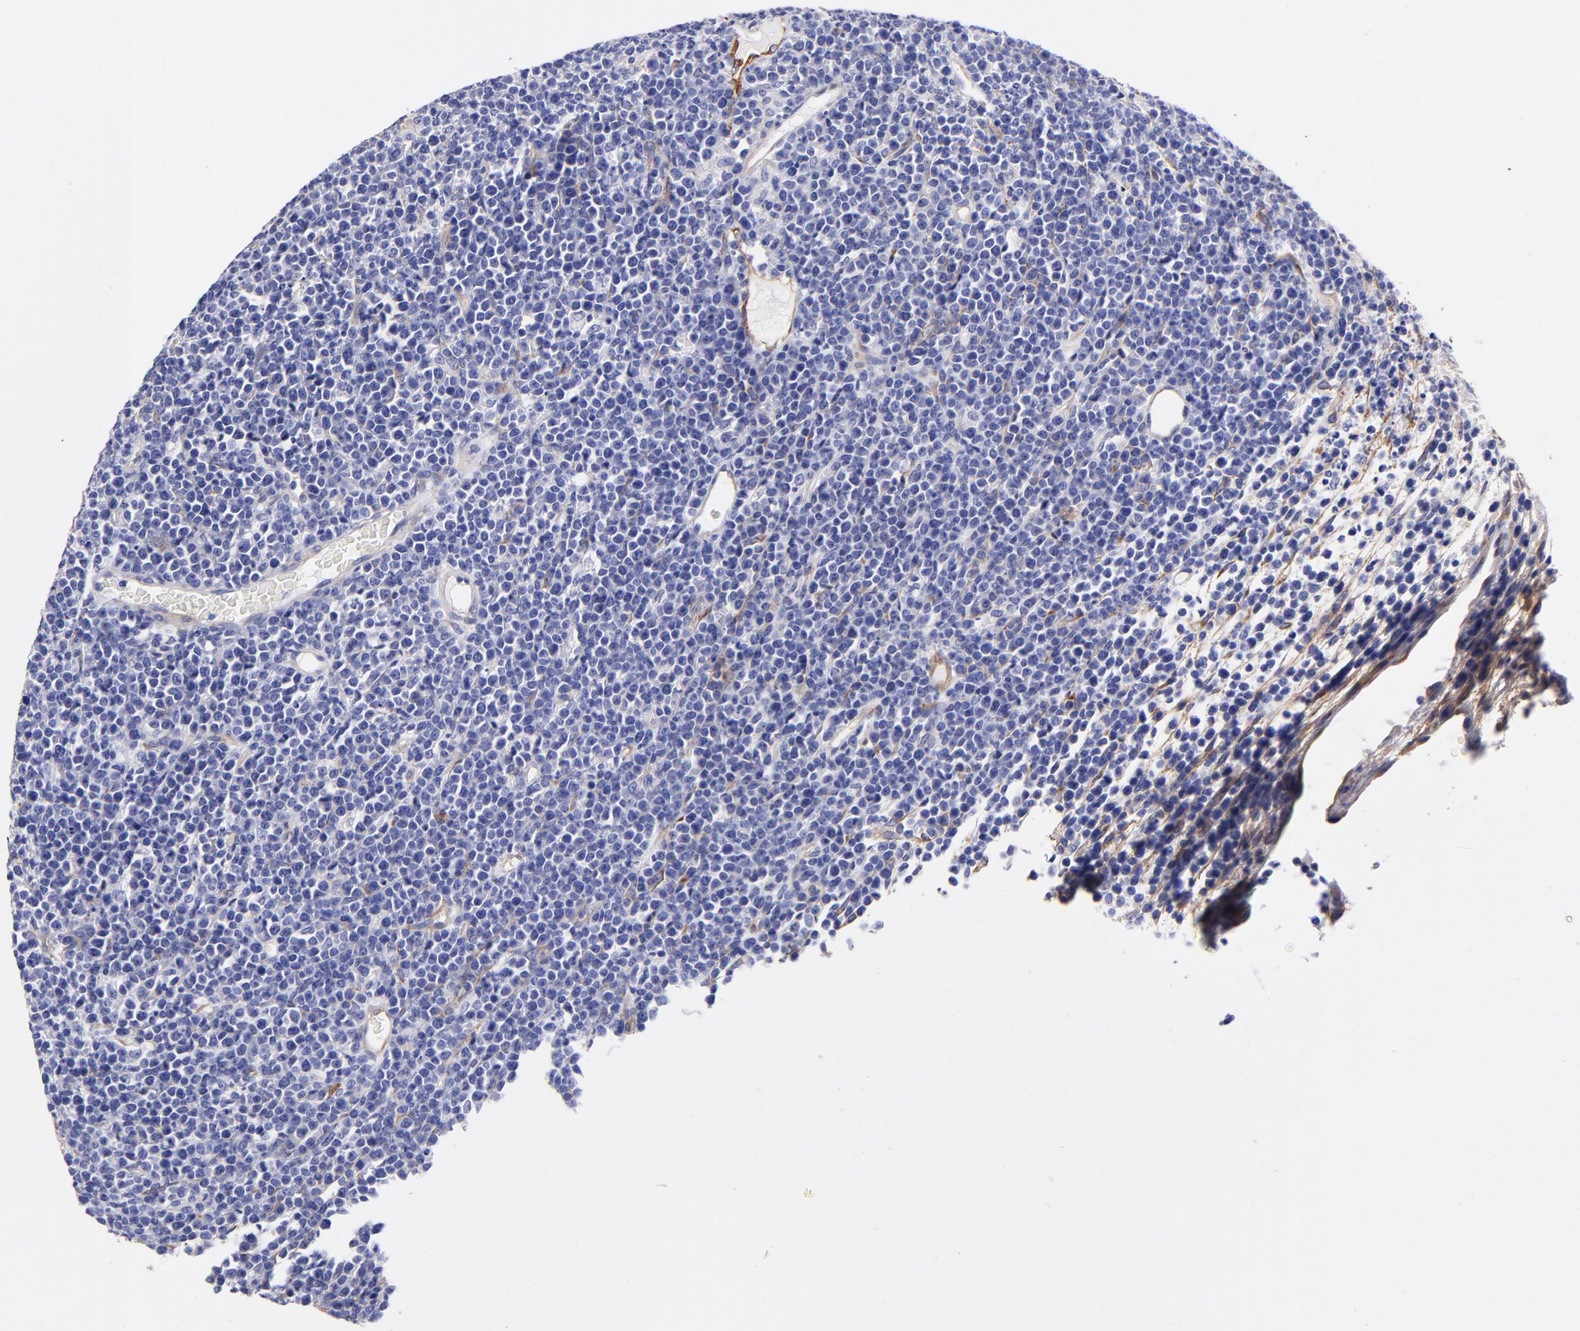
{"staining": {"intensity": "negative", "quantity": "none", "location": "none"}, "tissue": "lymphoma", "cell_type": "Tumor cells", "image_type": "cancer", "snomed": [{"axis": "morphology", "description": "Malignant lymphoma, non-Hodgkin's type, High grade"}, {"axis": "topography", "description": "Ovary"}], "caption": "This is an IHC image of human lymphoma. There is no staining in tumor cells.", "gene": "PPFIBP1", "patient": {"sex": "female", "age": 56}}